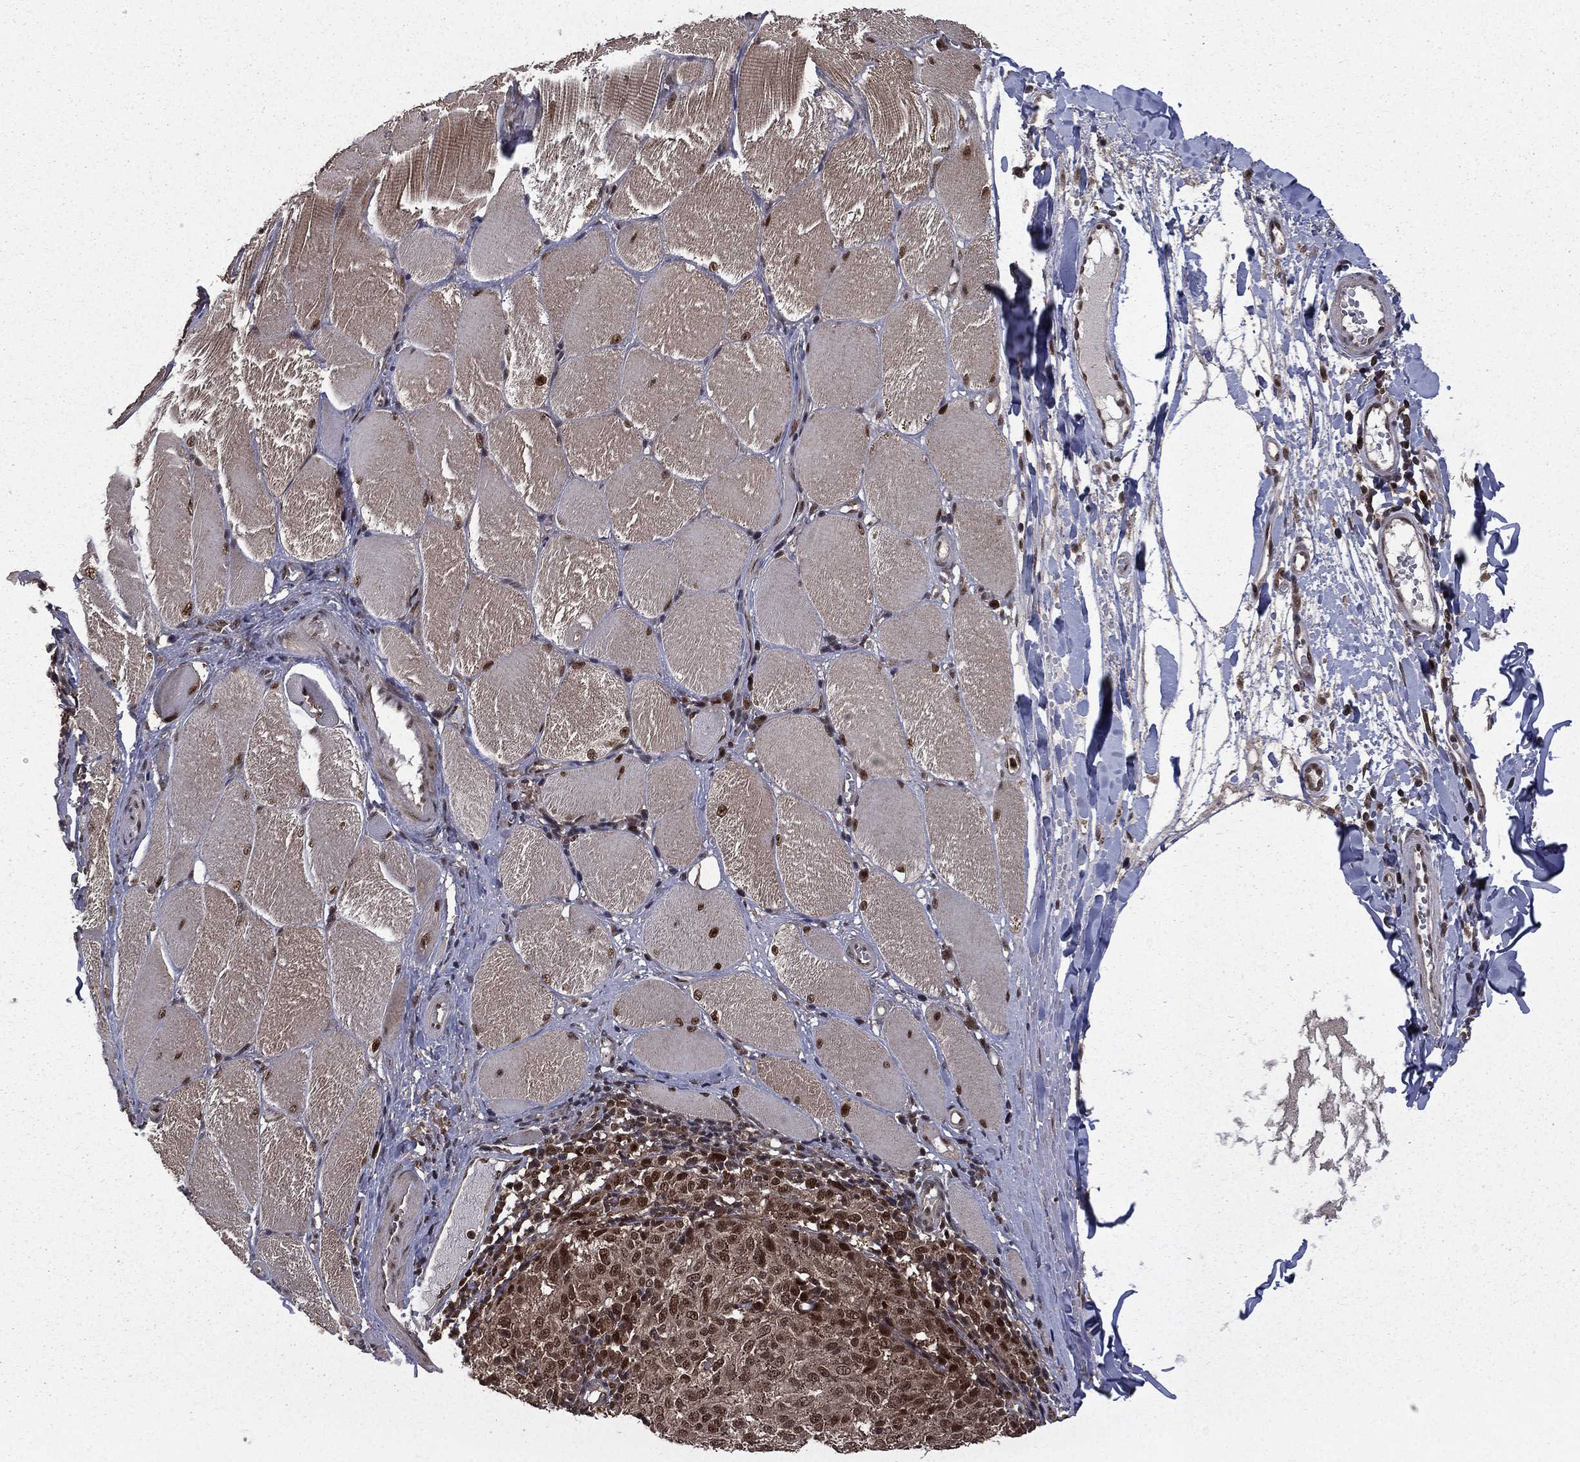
{"staining": {"intensity": "moderate", "quantity": ">75%", "location": "cytoplasmic/membranous,nuclear"}, "tissue": "melanoma", "cell_type": "Tumor cells", "image_type": "cancer", "snomed": [{"axis": "morphology", "description": "Malignant melanoma, NOS"}, {"axis": "topography", "description": "Skin"}], "caption": "Immunohistochemical staining of human melanoma demonstrates moderate cytoplasmic/membranous and nuclear protein positivity in about >75% of tumor cells.", "gene": "JMJD6", "patient": {"sex": "female", "age": 72}}